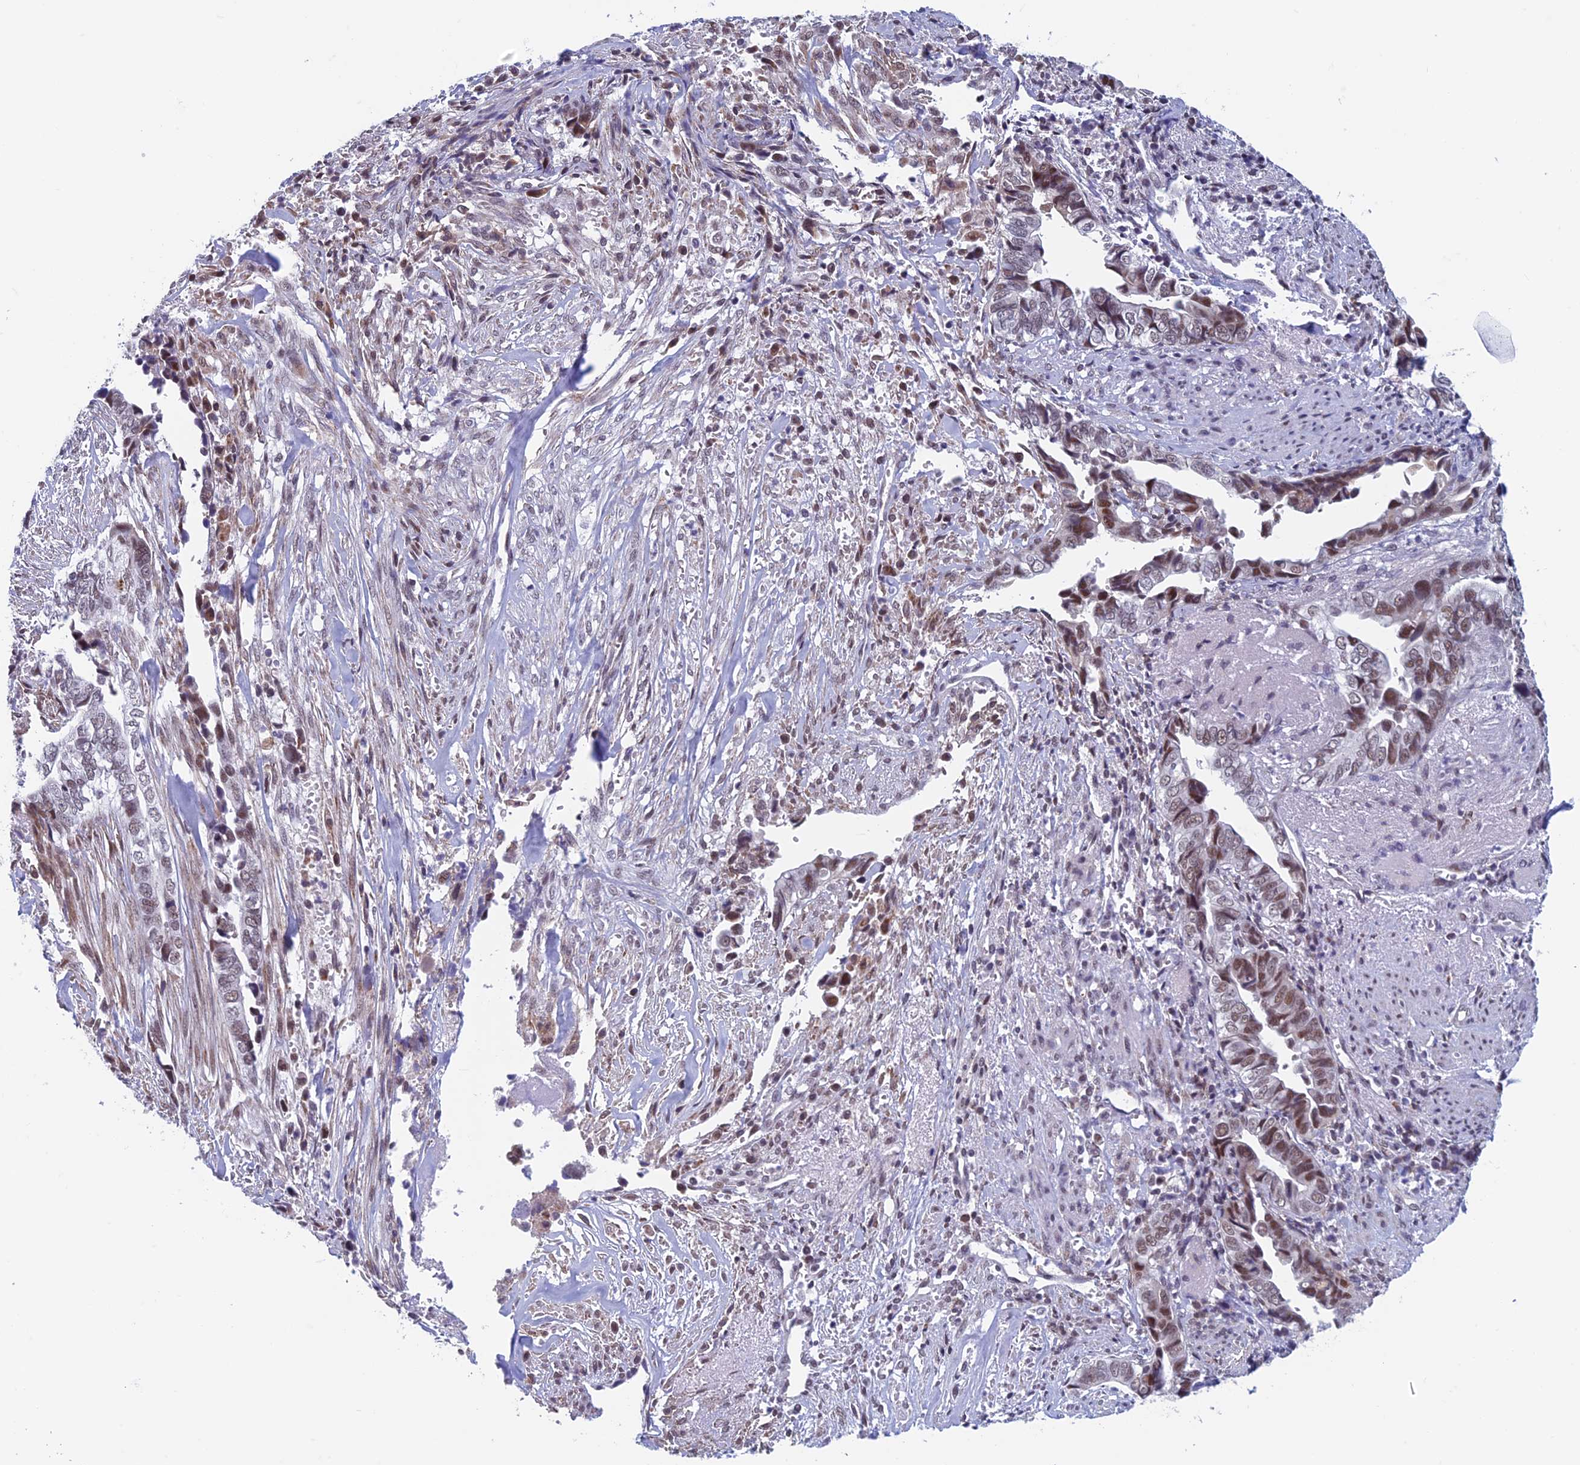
{"staining": {"intensity": "moderate", "quantity": "25%-75%", "location": "nuclear"}, "tissue": "liver cancer", "cell_type": "Tumor cells", "image_type": "cancer", "snomed": [{"axis": "morphology", "description": "Cholangiocarcinoma"}, {"axis": "topography", "description": "Liver"}], "caption": "Protein positivity by IHC displays moderate nuclear positivity in about 25%-75% of tumor cells in liver cancer (cholangiocarcinoma).", "gene": "ASH2L", "patient": {"sex": "female", "age": 79}}